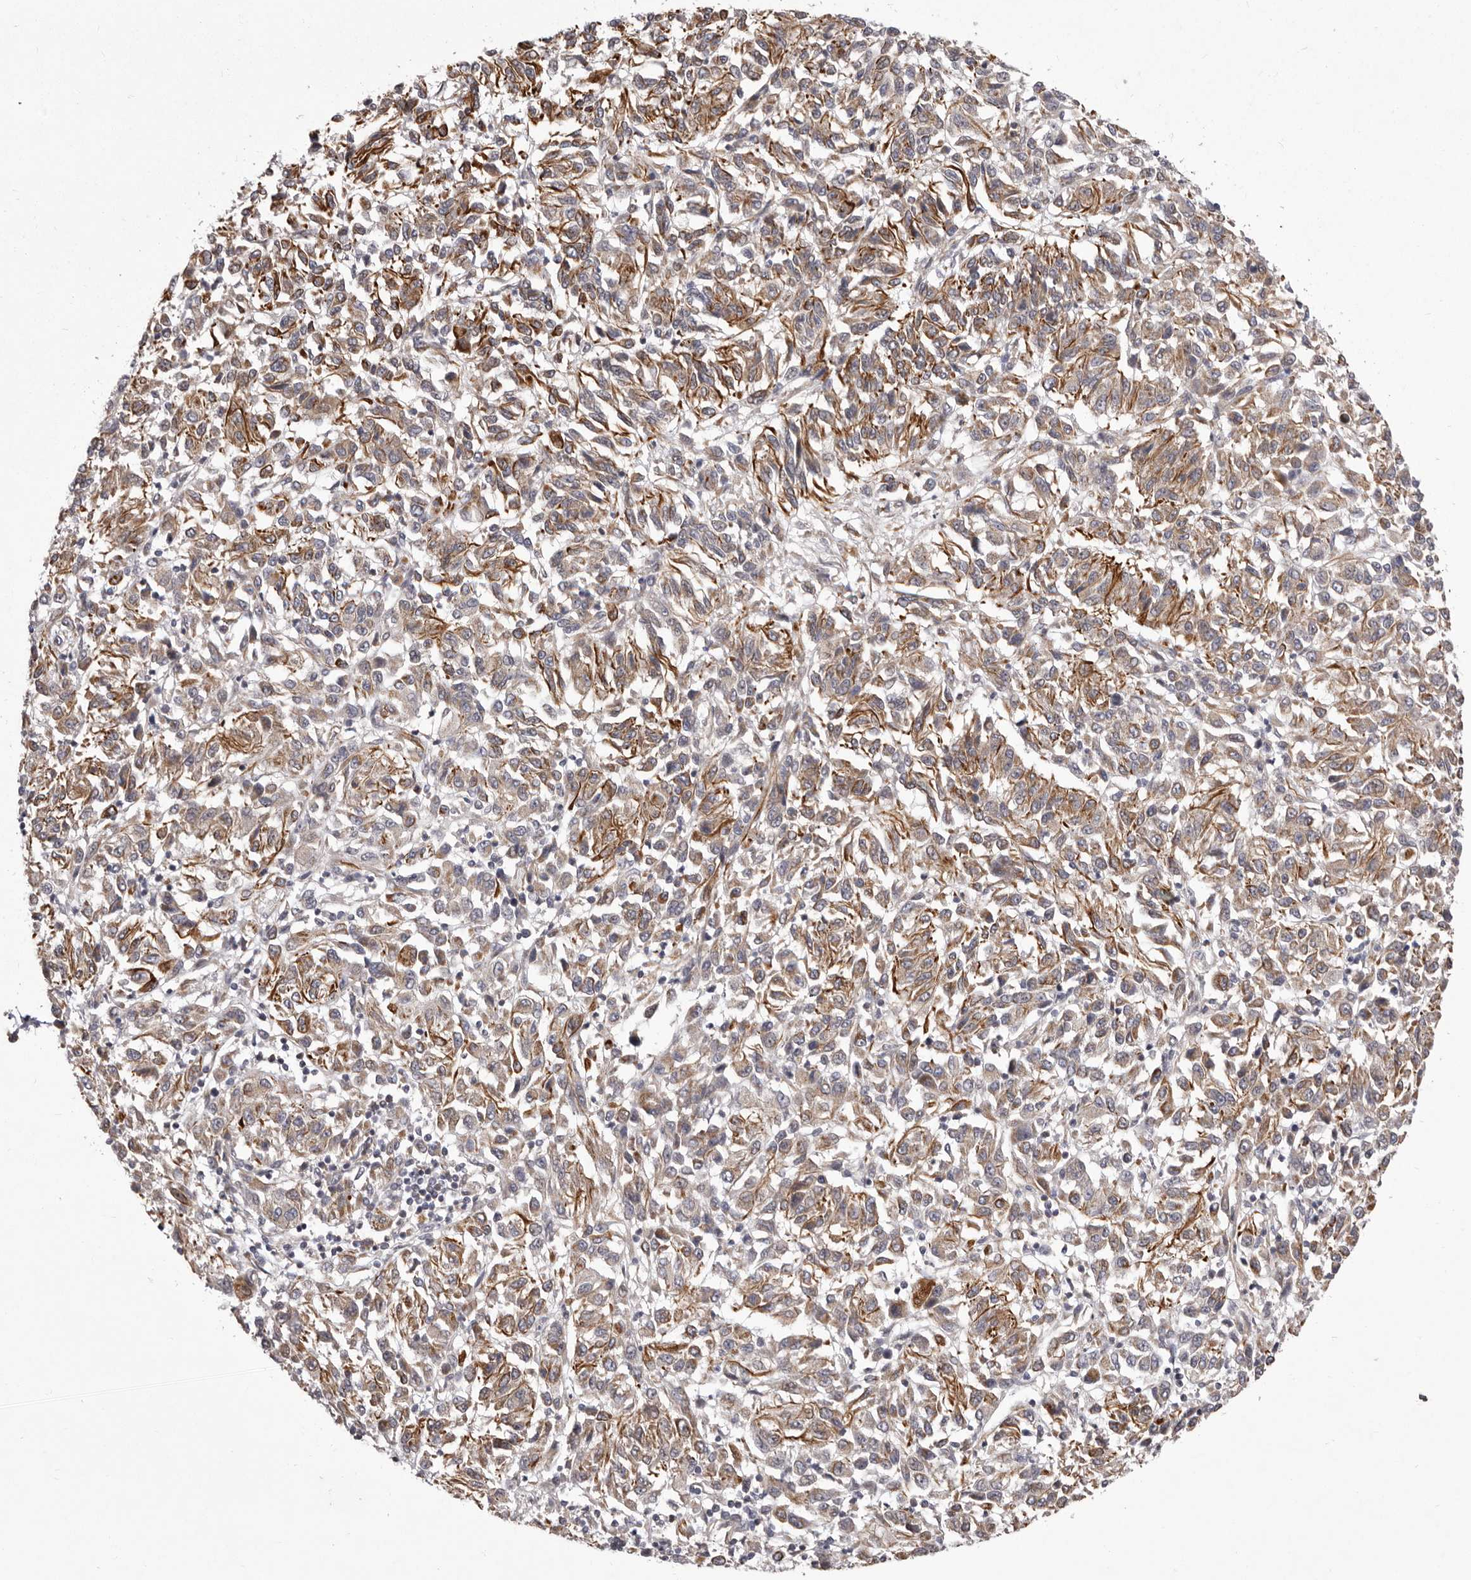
{"staining": {"intensity": "weak", "quantity": ">75%", "location": "cytoplasmic/membranous"}, "tissue": "melanoma", "cell_type": "Tumor cells", "image_type": "cancer", "snomed": [{"axis": "morphology", "description": "Malignant melanoma, Metastatic site"}, {"axis": "topography", "description": "Lung"}], "caption": "Immunohistochemical staining of human malignant melanoma (metastatic site) demonstrates low levels of weak cytoplasmic/membranous expression in about >75% of tumor cells. (brown staining indicates protein expression, while blue staining denotes nuclei).", "gene": "GLRX3", "patient": {"sex": "male", "age": 64}}